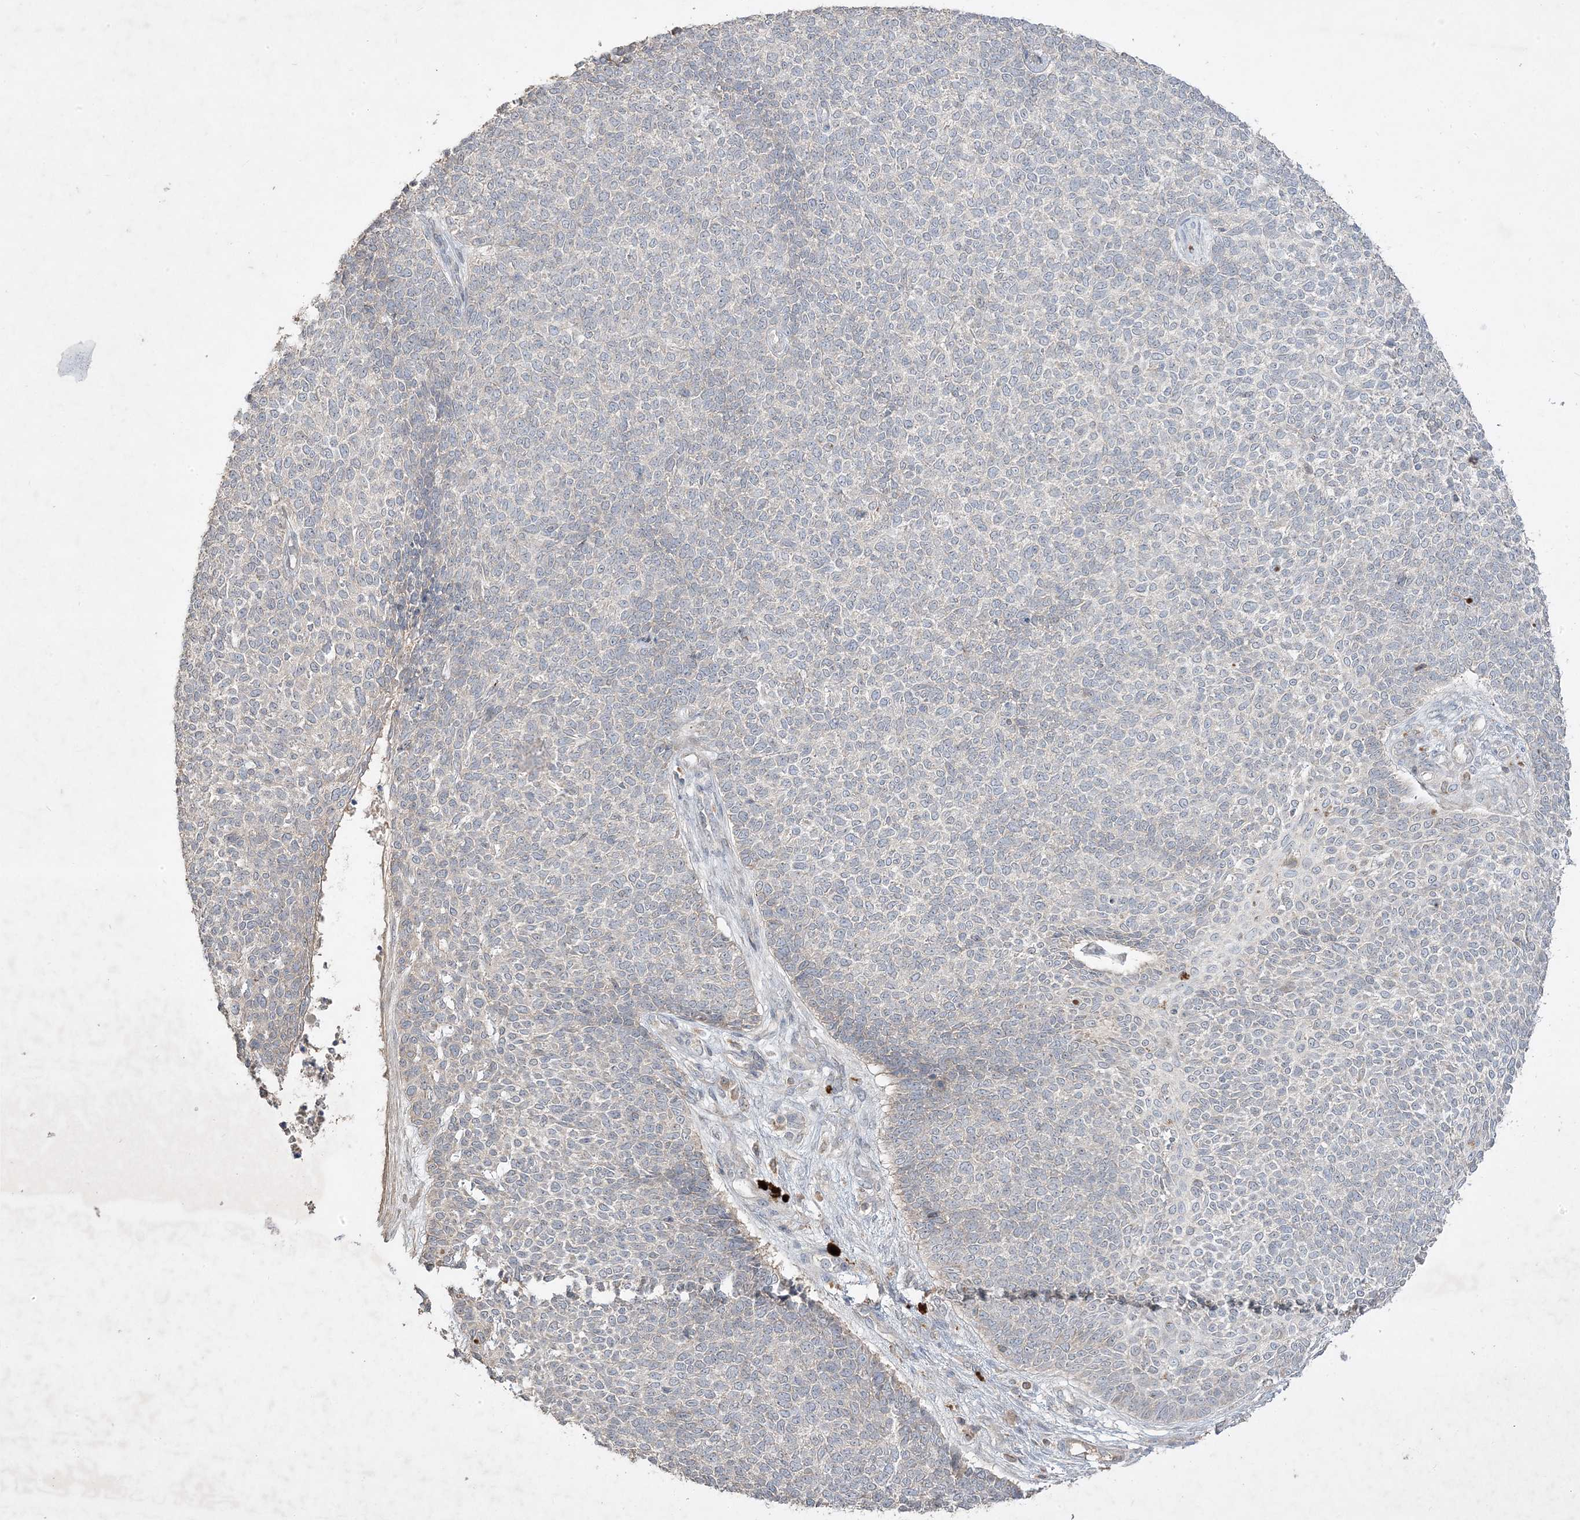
{"staining": {"intensity": "negative", "quantity": "none", "location": "none"}, "tissue": "skin cancer", "cell_type": "Tumor cells", "image_type": "cancer", "snomed": [{"axis": "morphology", "description": "Basal cell carcinoma"}, {"axis": "topography", "description": "Skin"}], "caption": "Immunohistochemical staining of skin cancer demonstrates no significant staining in tumor cells. (DAB immunohistochemistry (IHC) visualized using brightfield microscopy, high magnification).", "gene": "RGL4", "patient": {"sex": "female", "age": 84}}